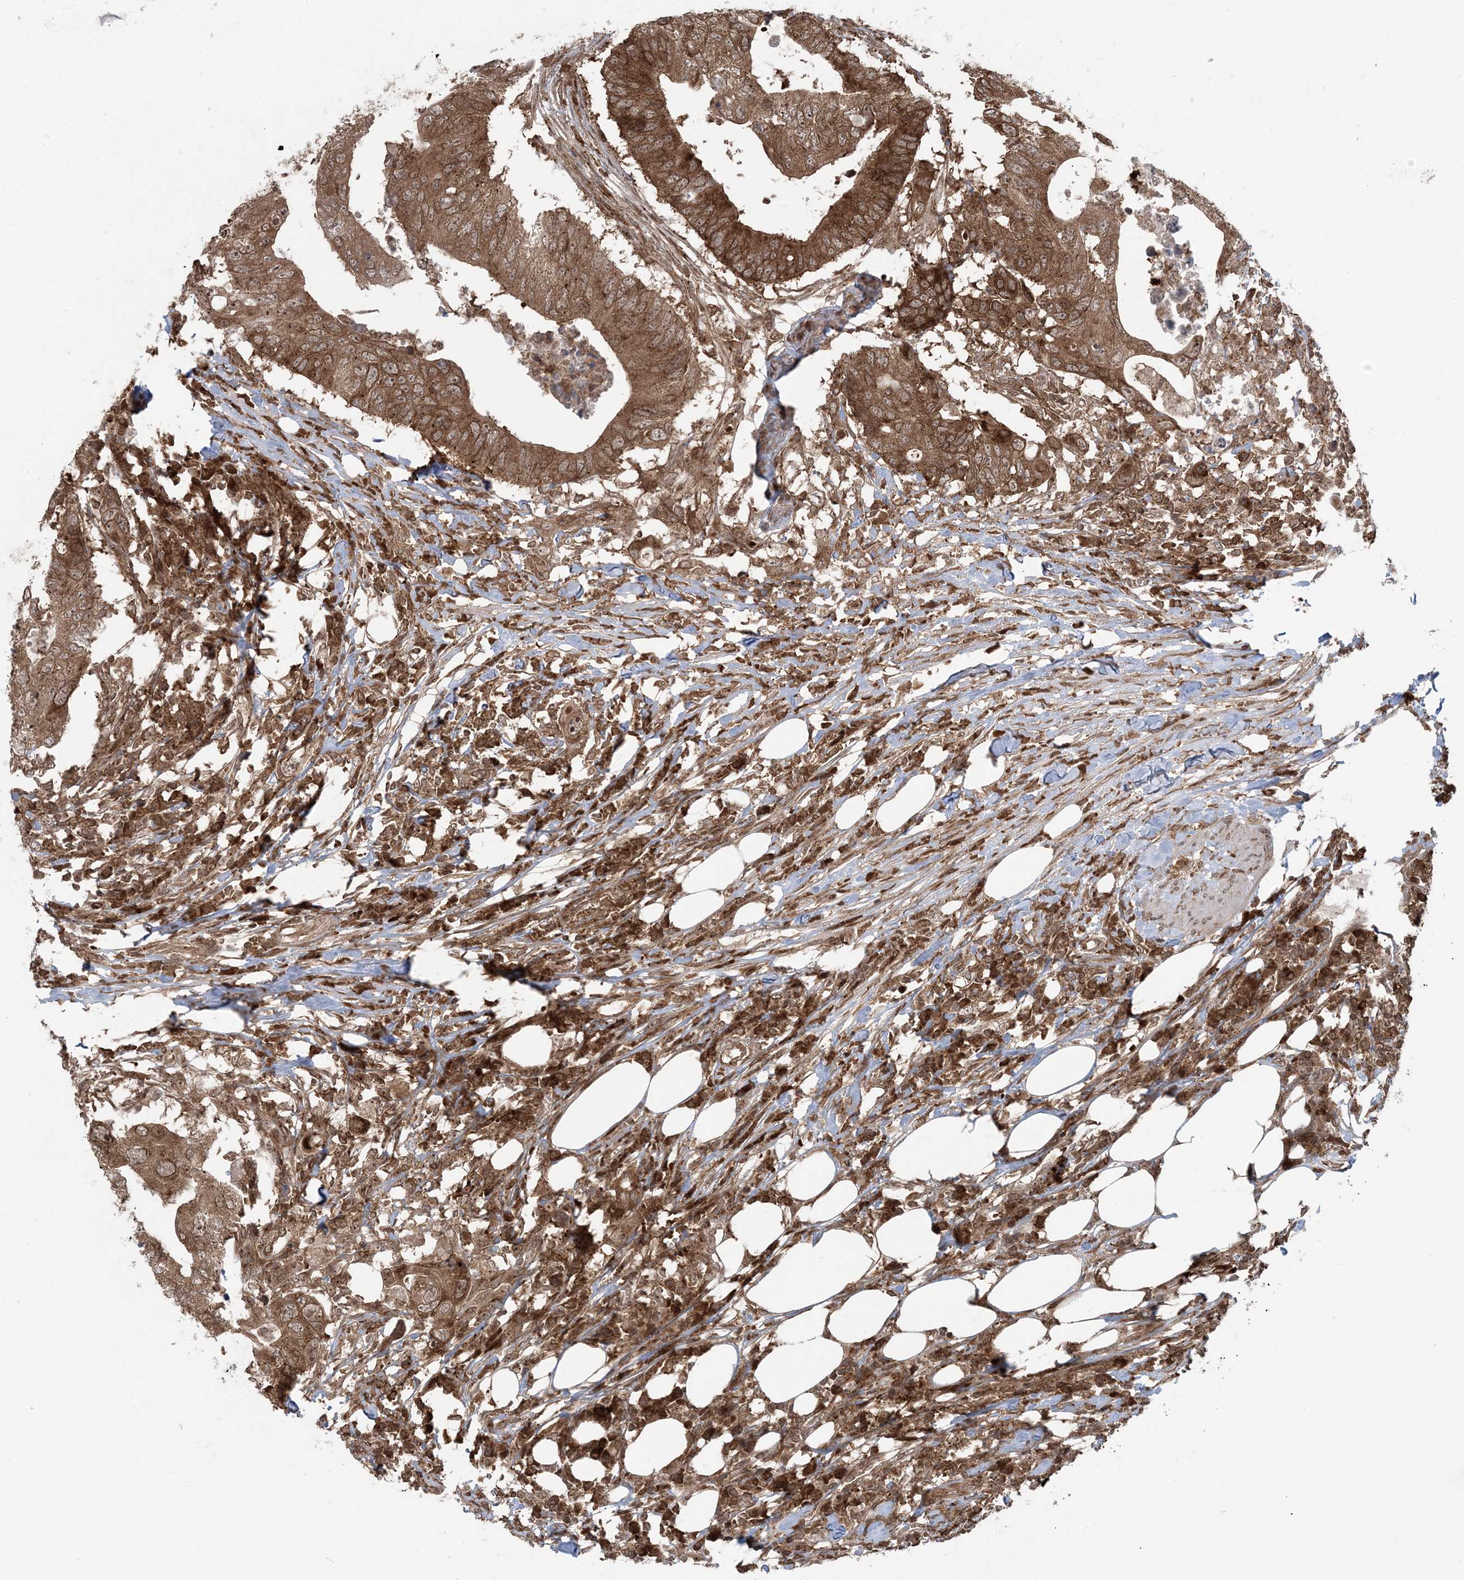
{"staining": {"intensity": "strong", "quantity": ">75%", "location": "cytoplasmic/membranous"}, "tissue": "colorectal cancer", "cell_type": "Tumor cells", "image_type": "cancer", "snomed": [{"axis": "morphology", "description": "Adenocarcinoma, NOS"}, {"axis": "topography", "description": "Colon"}], "caption": "Immunohistochemistry (IHC) of adenocarcinoma (colorectal) demonstrates high levels of strong cytoplasmic/membranous expression in about >75% of tumor cells.", "gene": "DDX19B", "patient": {"sex": "male", "age": 71}}